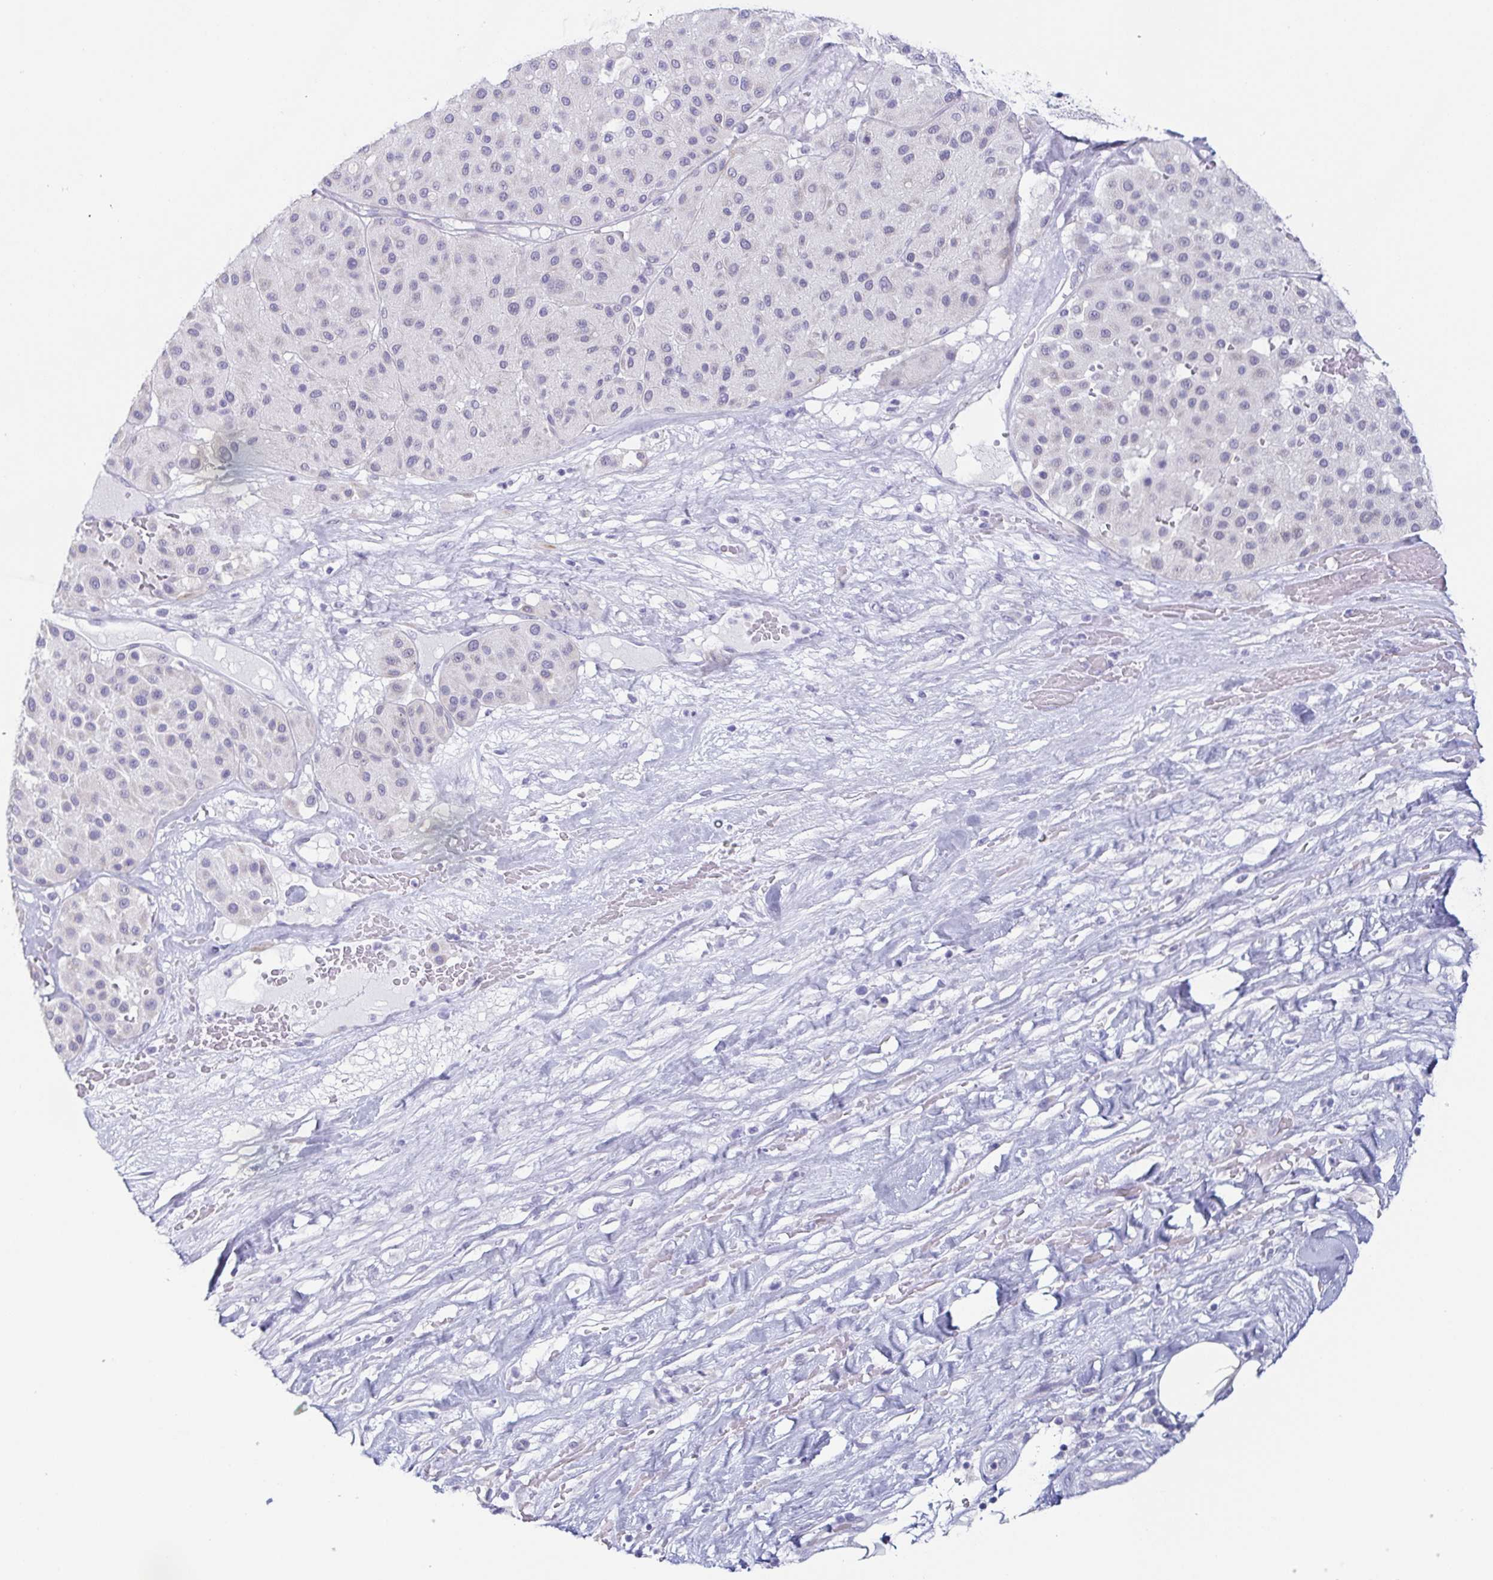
{"staining": {"intensity": "negative", "quantity": "none", "location": "none"}, "tissue": "melanoma", "cell_type": "Tumor cells", "image_type": "cancer", "snomed": [{"axis": "morphology", "description": "Malignant melanoma, Metastatic site"}, {"axis": "topography", "description": "Smooth muscle"}], "caption": "Malignant melanoma (metastatic site) stained for a protein using immunohistochemistry (IHC) demonstrates no positivity tumor cells.", "gene": "PRR27", "patient": {"sex": "male", "age": 41}}